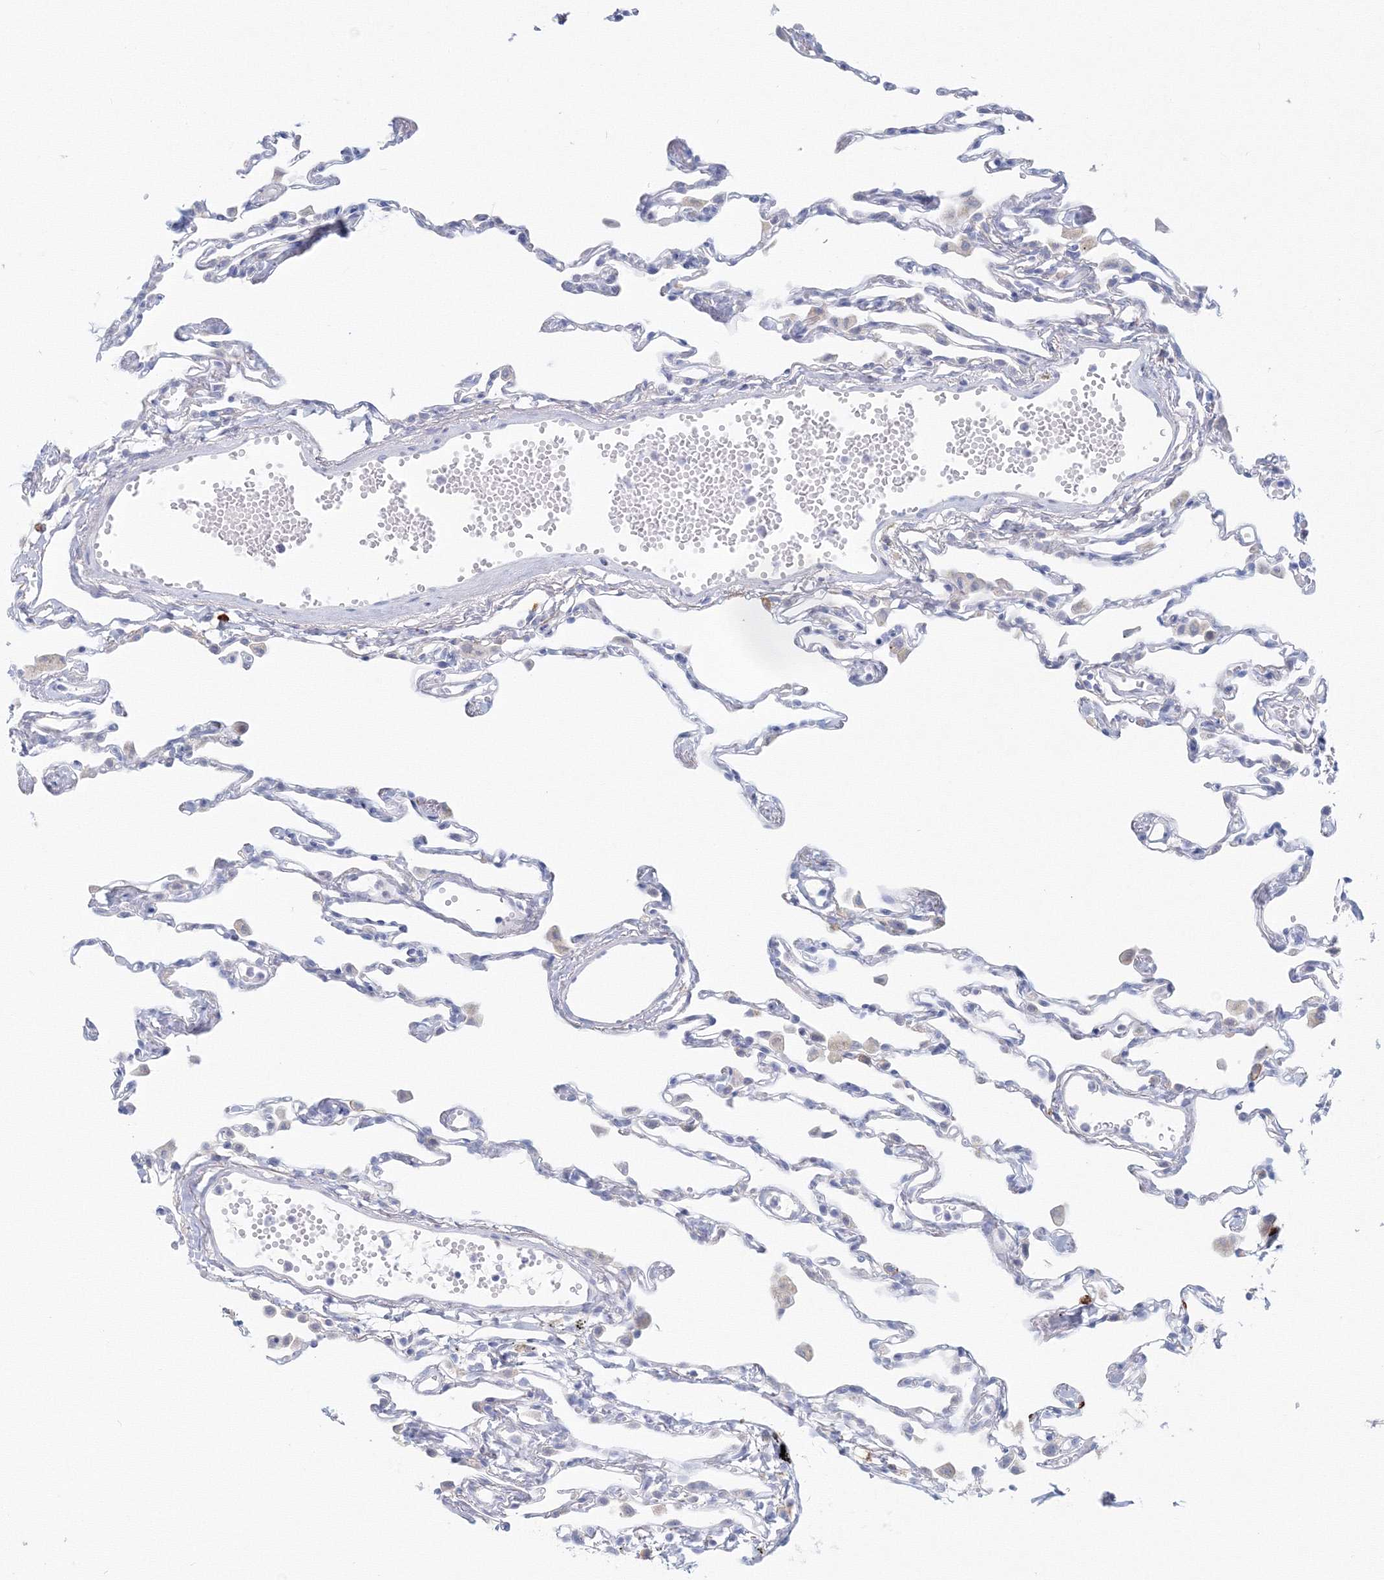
{"staining": {"intensity": "negative", "quantity": "none", "location": "none"}, "tissue": "lung", "cell_type": "Alveolar cells", "image_type": "normal", "snomed": [{"axis": "morphology", "description": "Normal tissue, NOS"}, {"axis": "topography", "description": "Lung"}], "caption": "Human lung stained for a protein using IHC exhibits no staining in alveolar cells.", "gene": "VSIG1", "patient": {"sex": "female", "age": 49}}